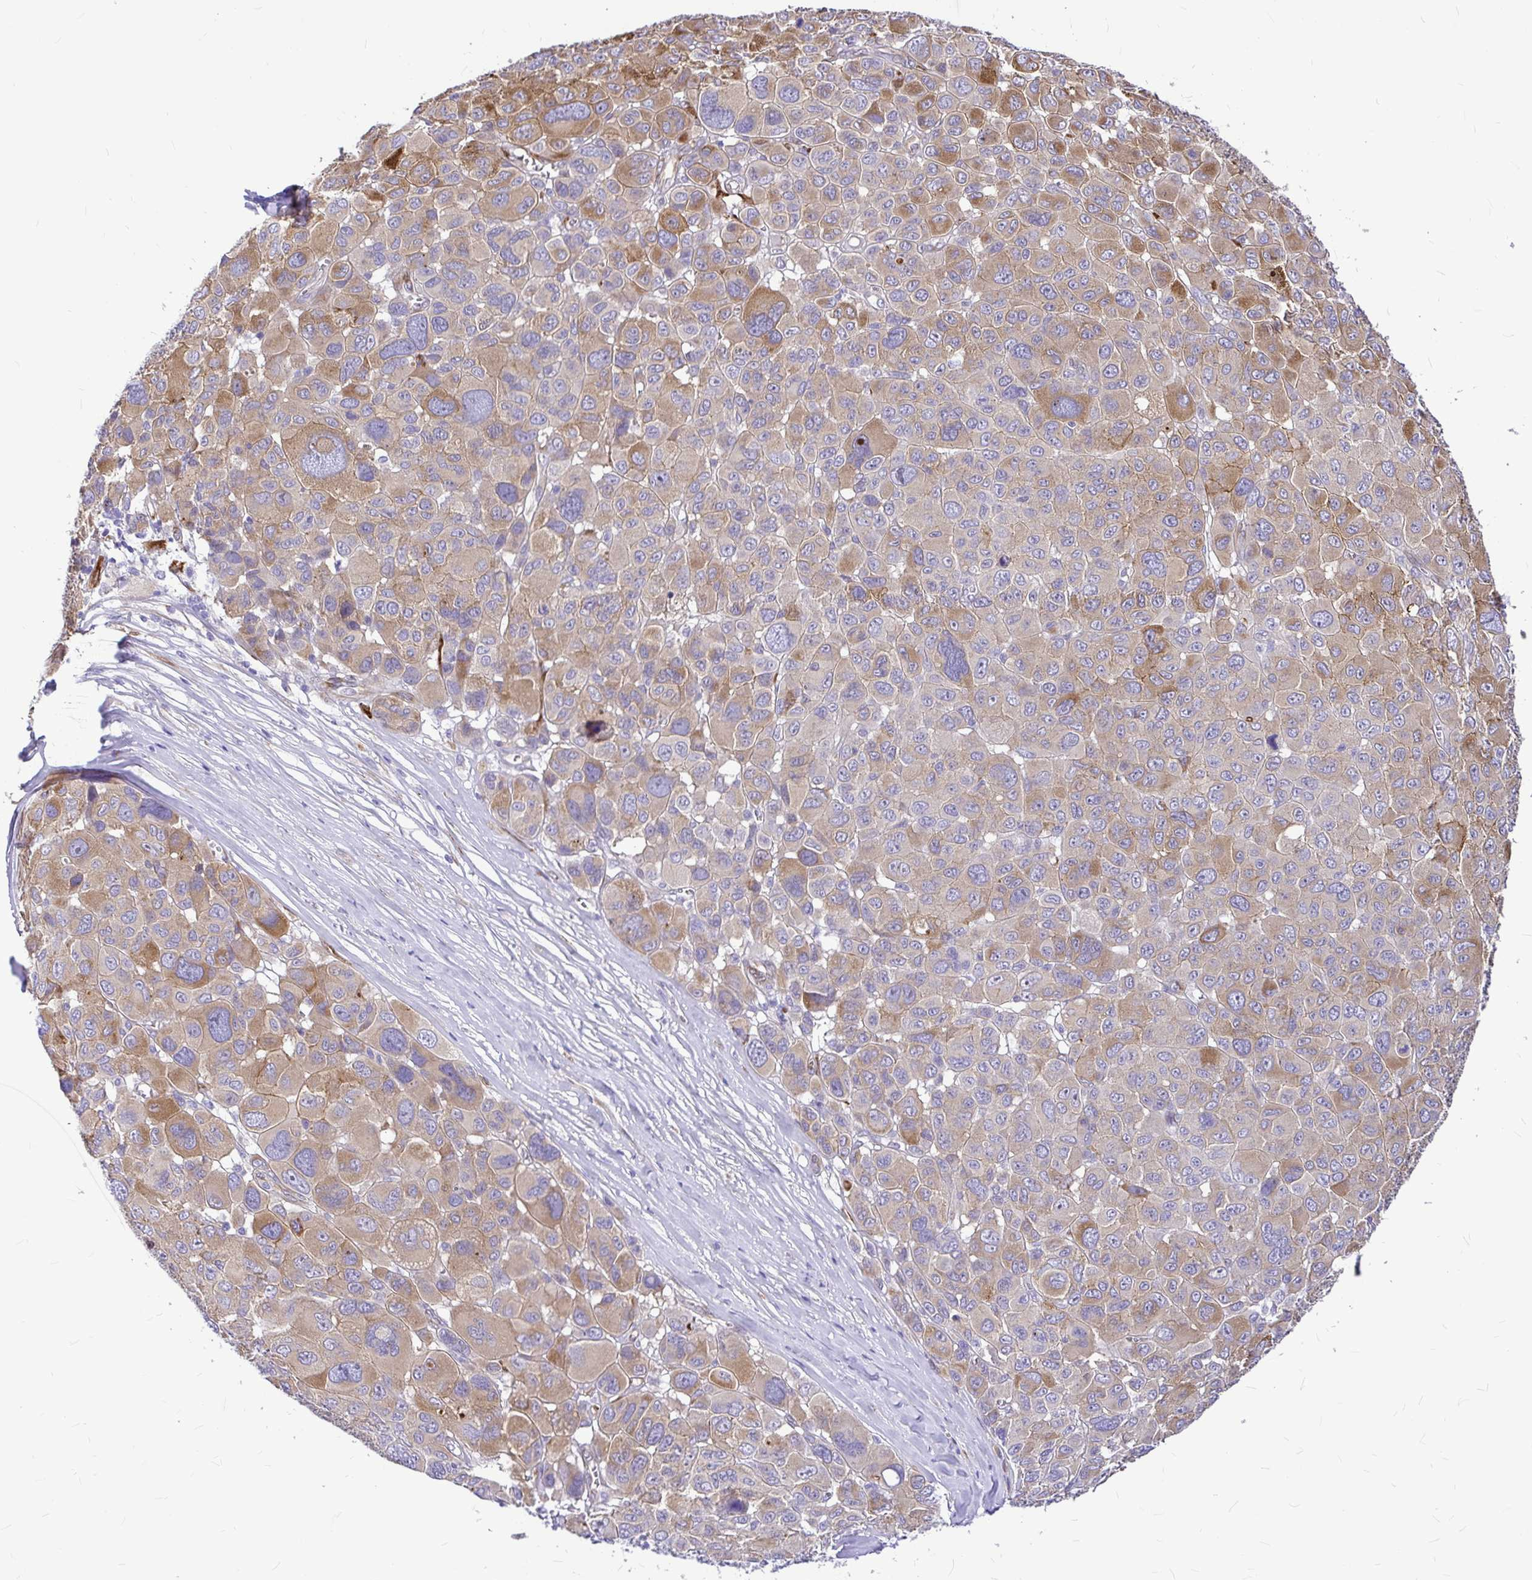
{"staining": {"intensity": "moderate", "quantity": "25%-75%", "location": "cytoplasmic/membranous"}, "tissue": "melanoma", "cell_type": "Tumor cells", "image_type": "cancer", "snomed": [{"axis": "morphology", "description": "Malignant melanoma, NOS"}, {"axis": "topography", "description": "Skin"}], "caption": "The photomicrograph demonstrates a brown stain indicating the presence of a protein in the cytoplasmic/membranous of tumor cells in melanoma.", "gene": "GABBR2", "patient": {"sex": "female", "age": 66}}